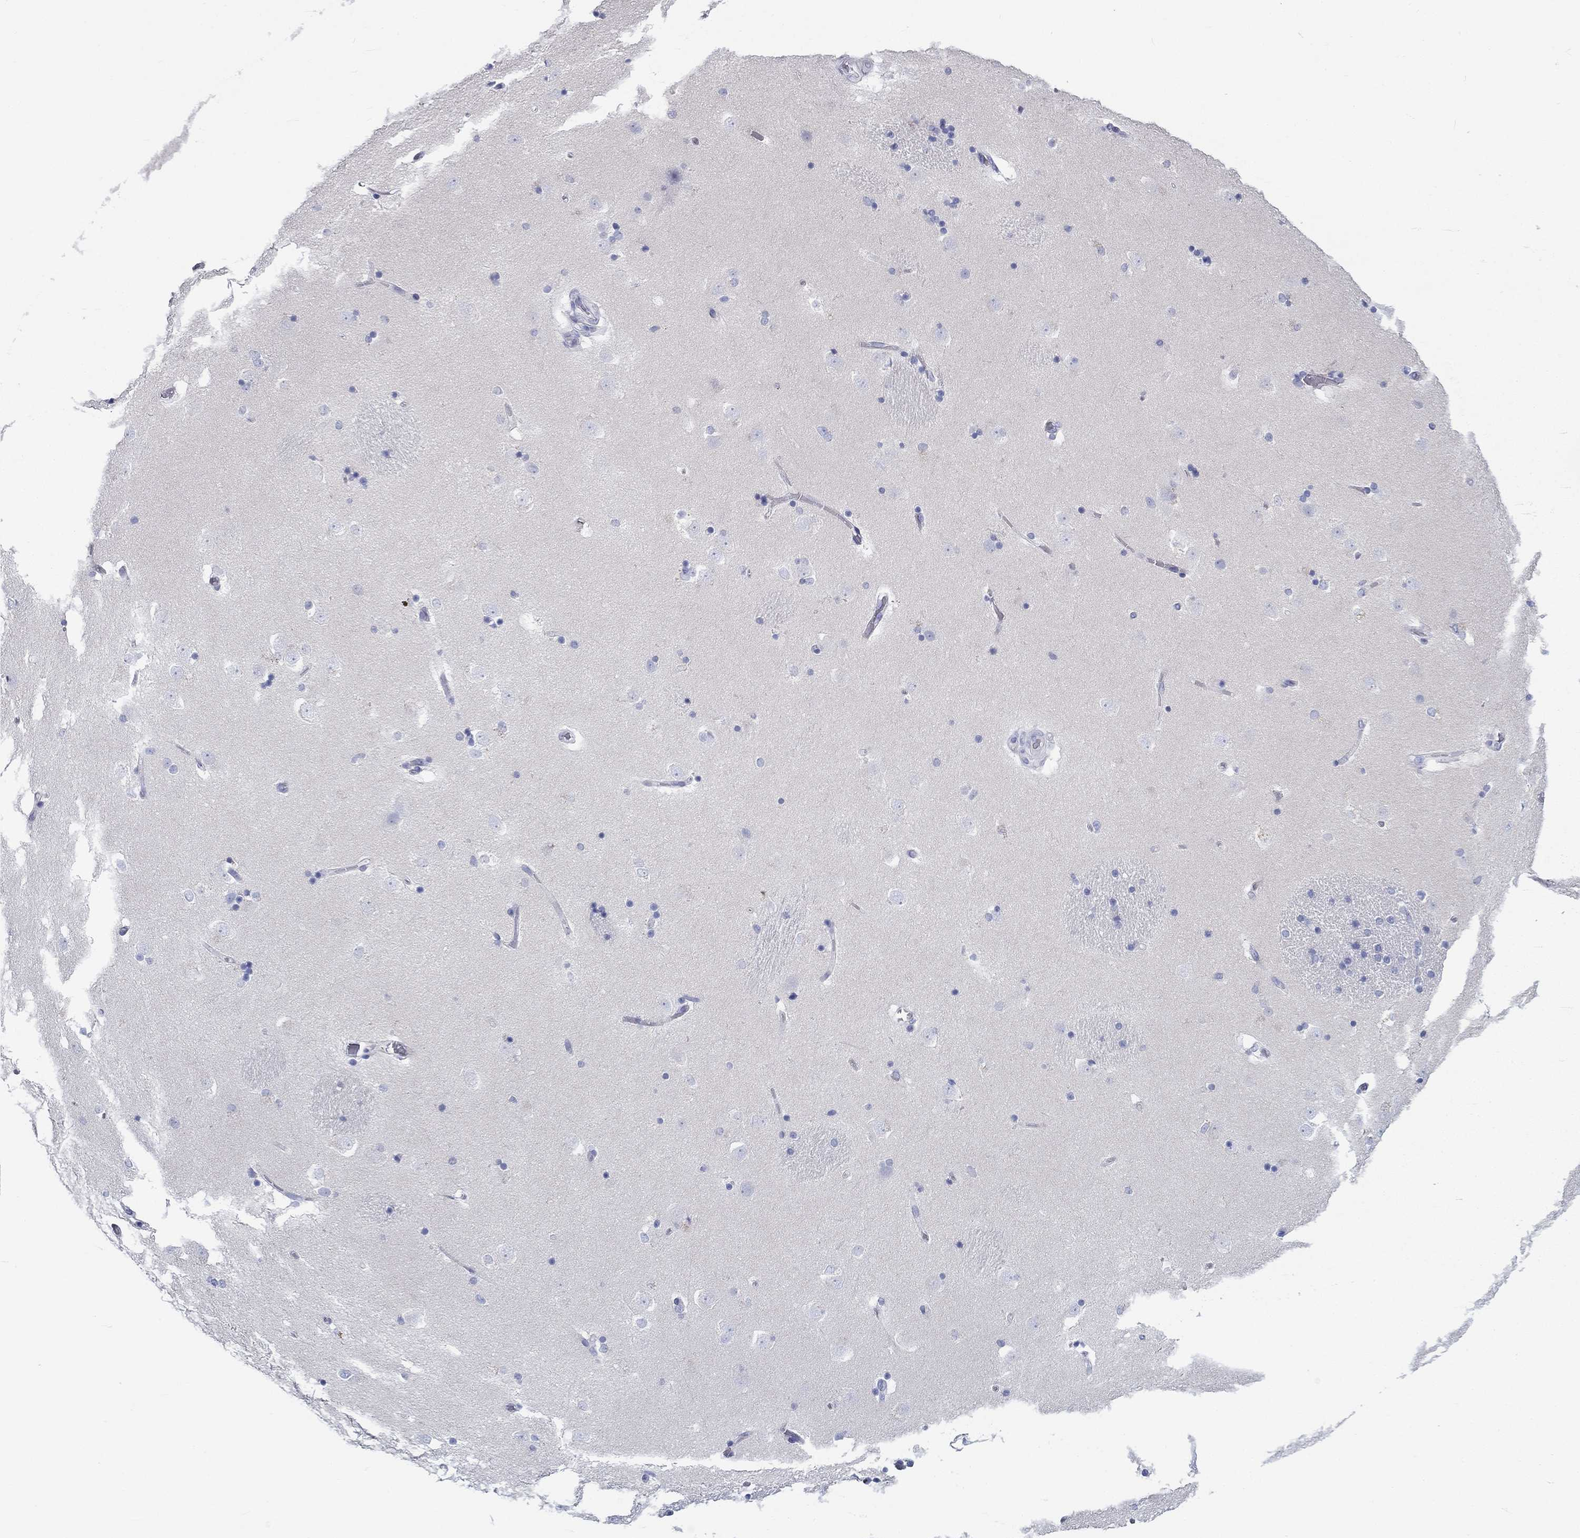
{"staining": {"intensity": "negative", "quantity": "none", "location": "none"}, "tissue": "caudate", "cell_type": "Glial cells", "image_type": "normal", "snomed": [{"axis": "morphology", "description": "Normal tissue, NOS"}, {"axis": "topography", "description": "Lateral ventricle wall"}], "caption": "Caudate was stained to show a protein in brown. There is no significant staining in glial cells. (DAB (3,3'-diaminobenzidine) IHC, high magnification).", "gene": "CD40LG", "patient": {"sex": "male", "age": 51}}